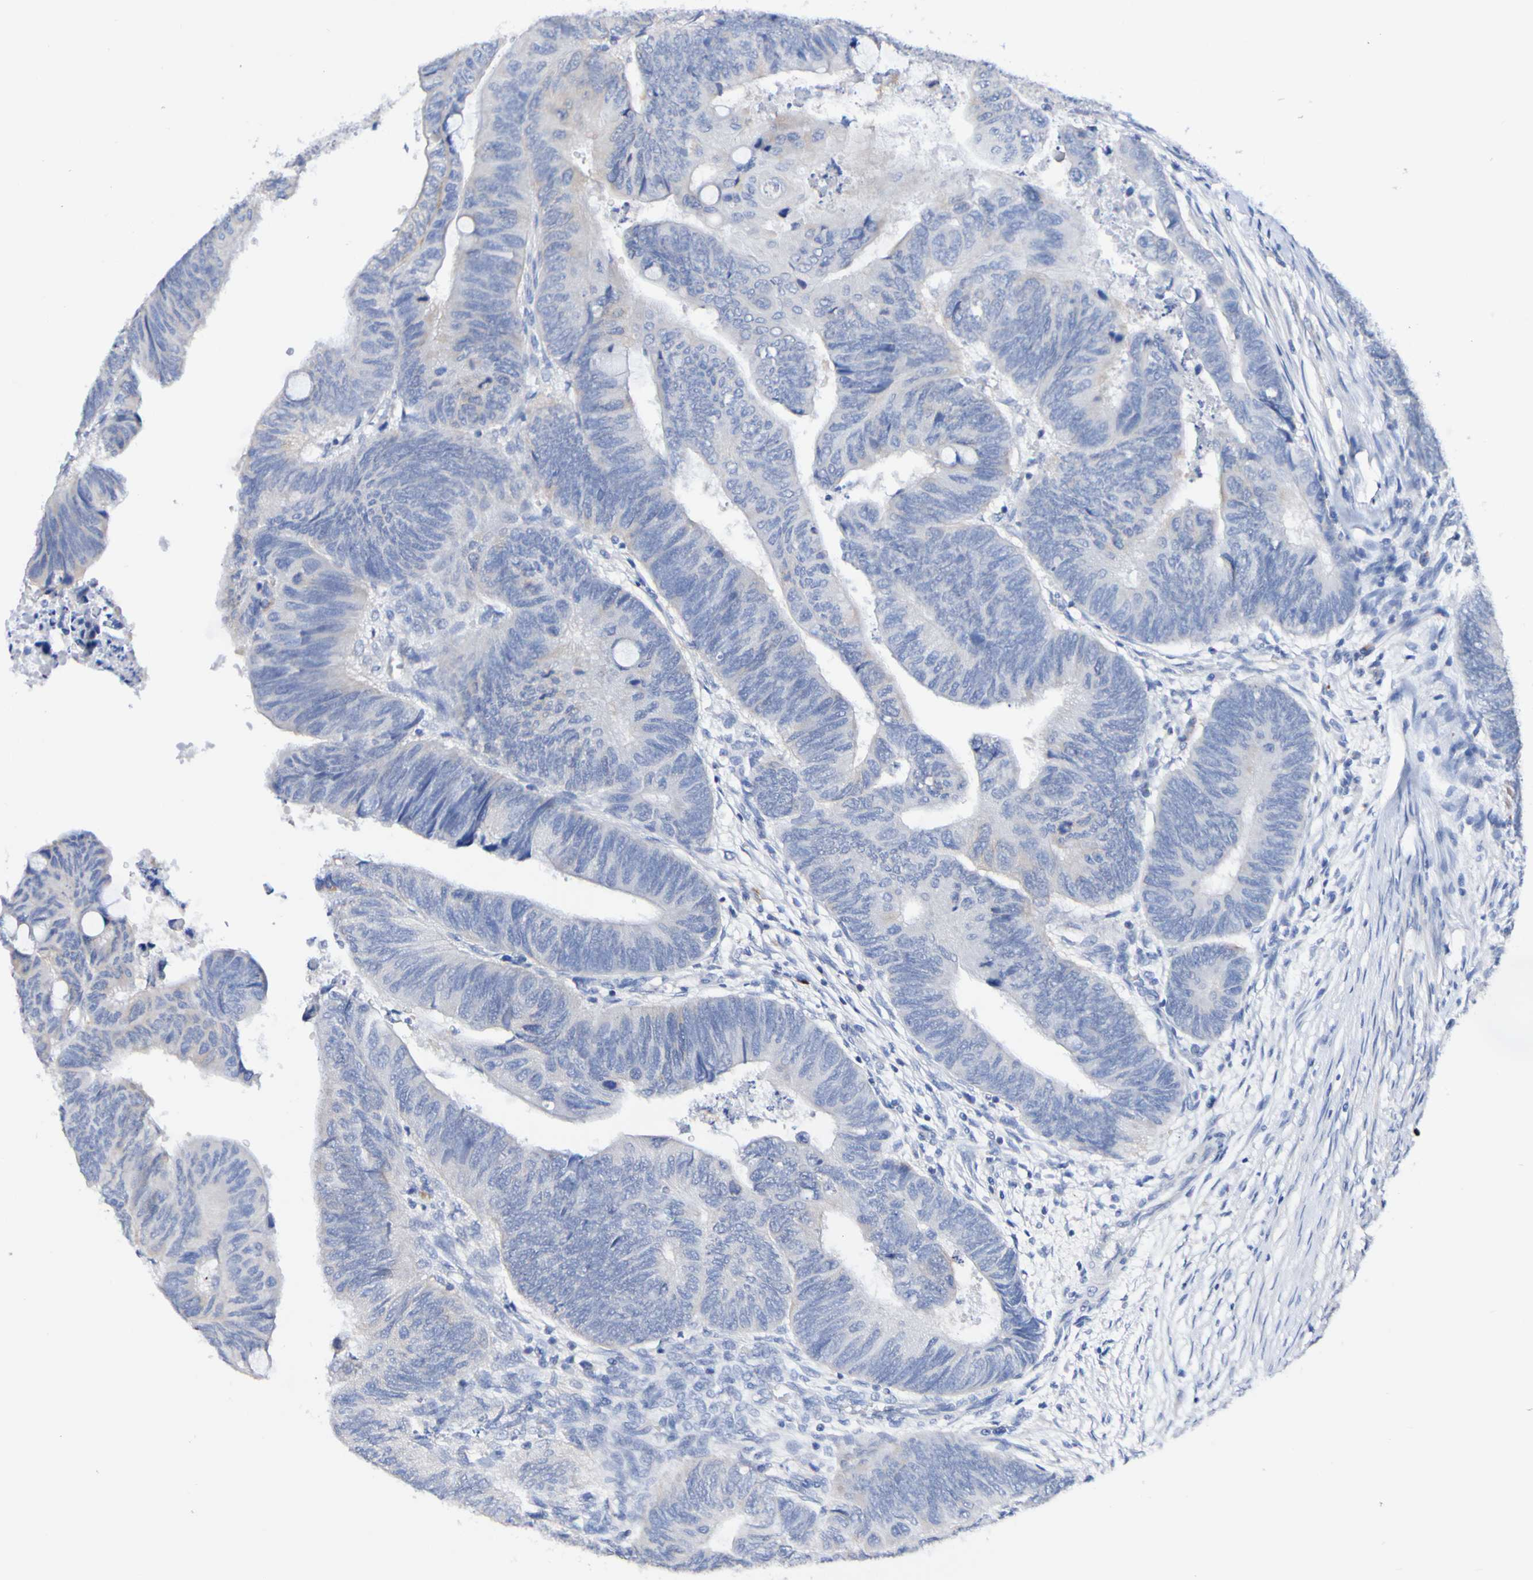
{"staining": {"intensity": "weak", "quantity": "<25%", "location": "cytoplasmic/membranous"}, "tissue": "colorectal cancer", "cell_type": "Tumor cells", "image_type": "cancer", "snomed": [{"axis": "morphology", "description": "Normal tissue, NOS"}, {"axis": "morphology", "description": "Adenocarcinoma, NOS"}, {"axis": "topography", "description": "Rectum"}, {"axis": "topography", "description": "Peripheral nerve tissue"}], "caption": "This micrograph is of adenocarcinoma (colorectal) stained with immunohistochemistry to label a protein in brown with the nuclei are counter-stained blue. There is no expression in tumor cells.", "gene": "ACVR1C", "patient": {"sex": "male", "age": 92}}